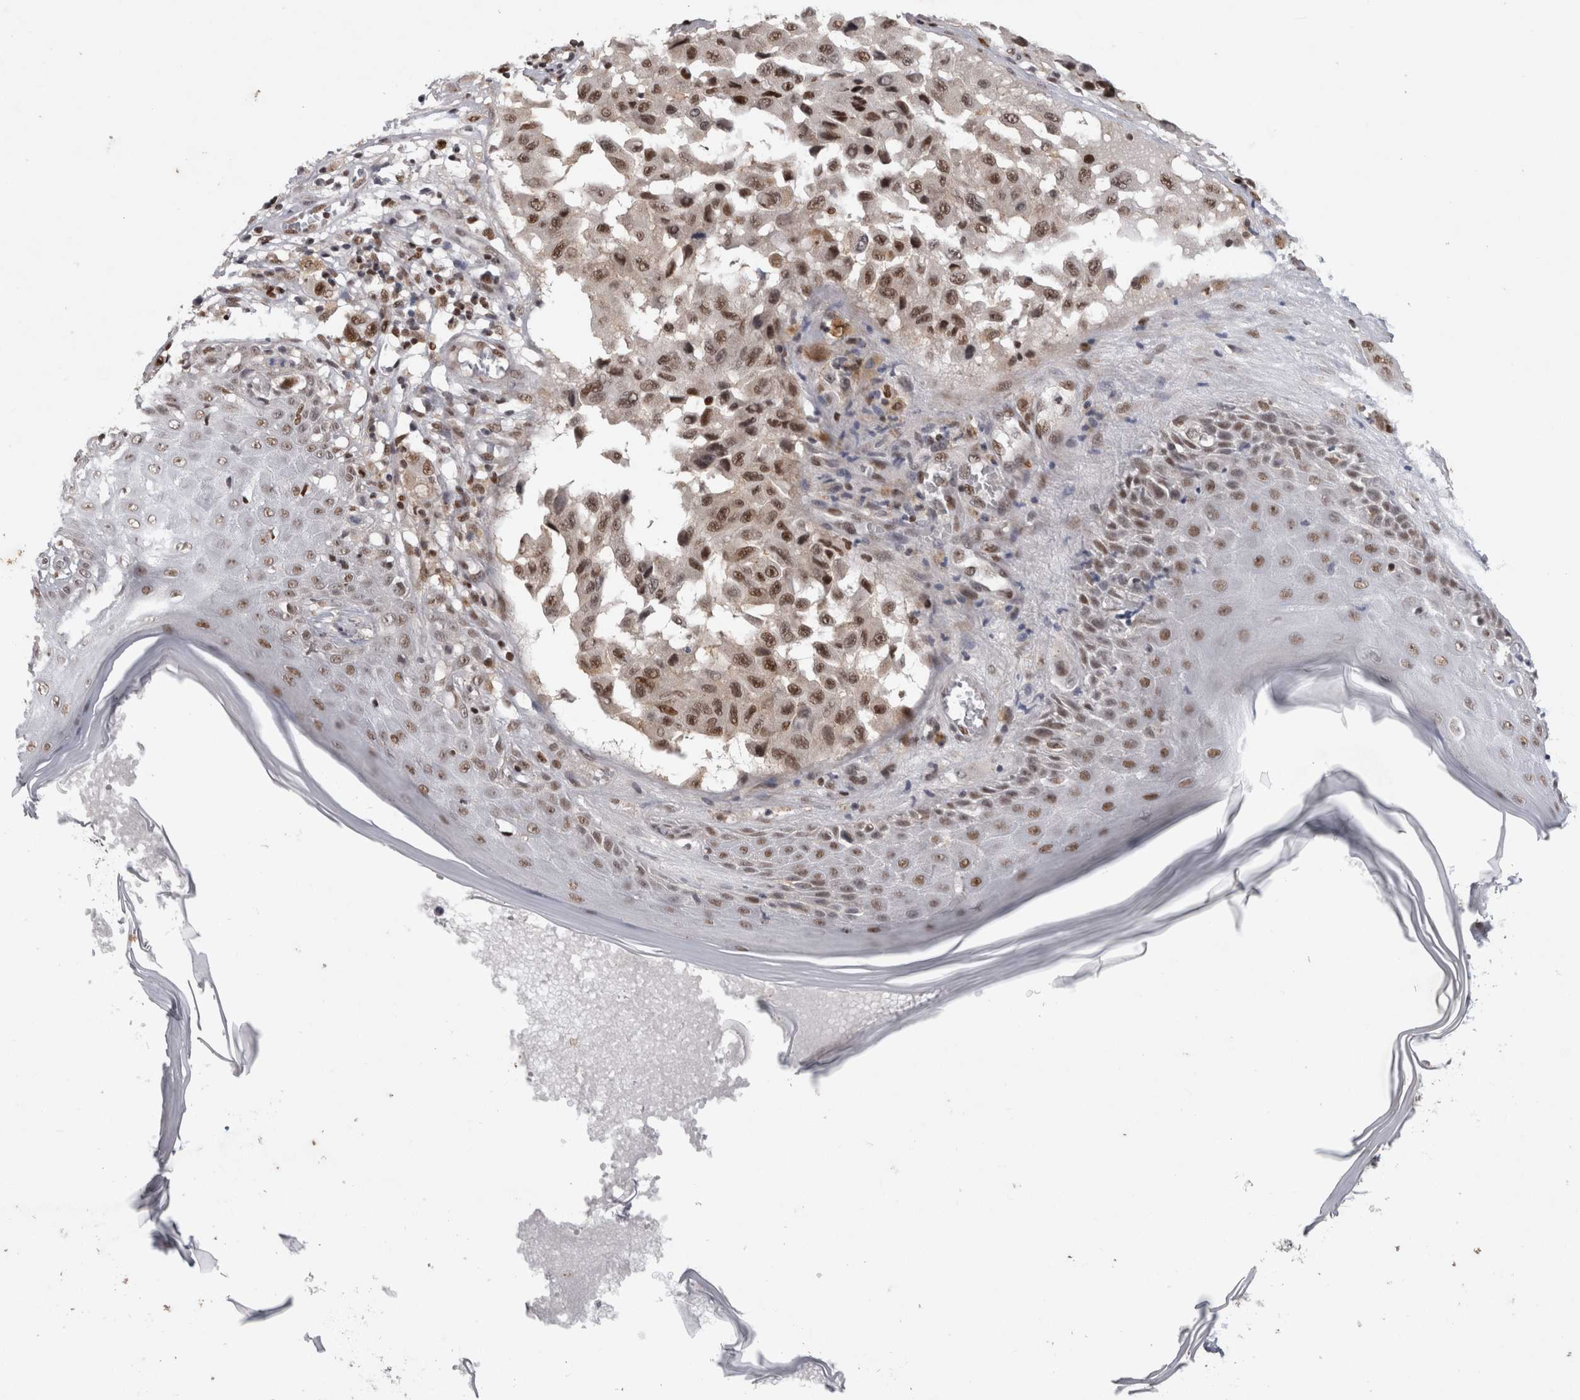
{"staining": {"intensity": "moderate", "quantity": ">75%", "location": "nuclear"}, "tissue": "melanoma", "cell_type": "Tumor cells", "image_type": "cancer", "snomed": [{"axis": "morphology", "description": "Malignant melanoma, NOS"}, {"axis": "topography", "description": "Skin"}], "caption": "Moderate nuclear staining is seen in approximately >75% of tumor cells in malignant melanoma.", "gene": "SRARP", "patient": {"sex": "male", "age": 30}}